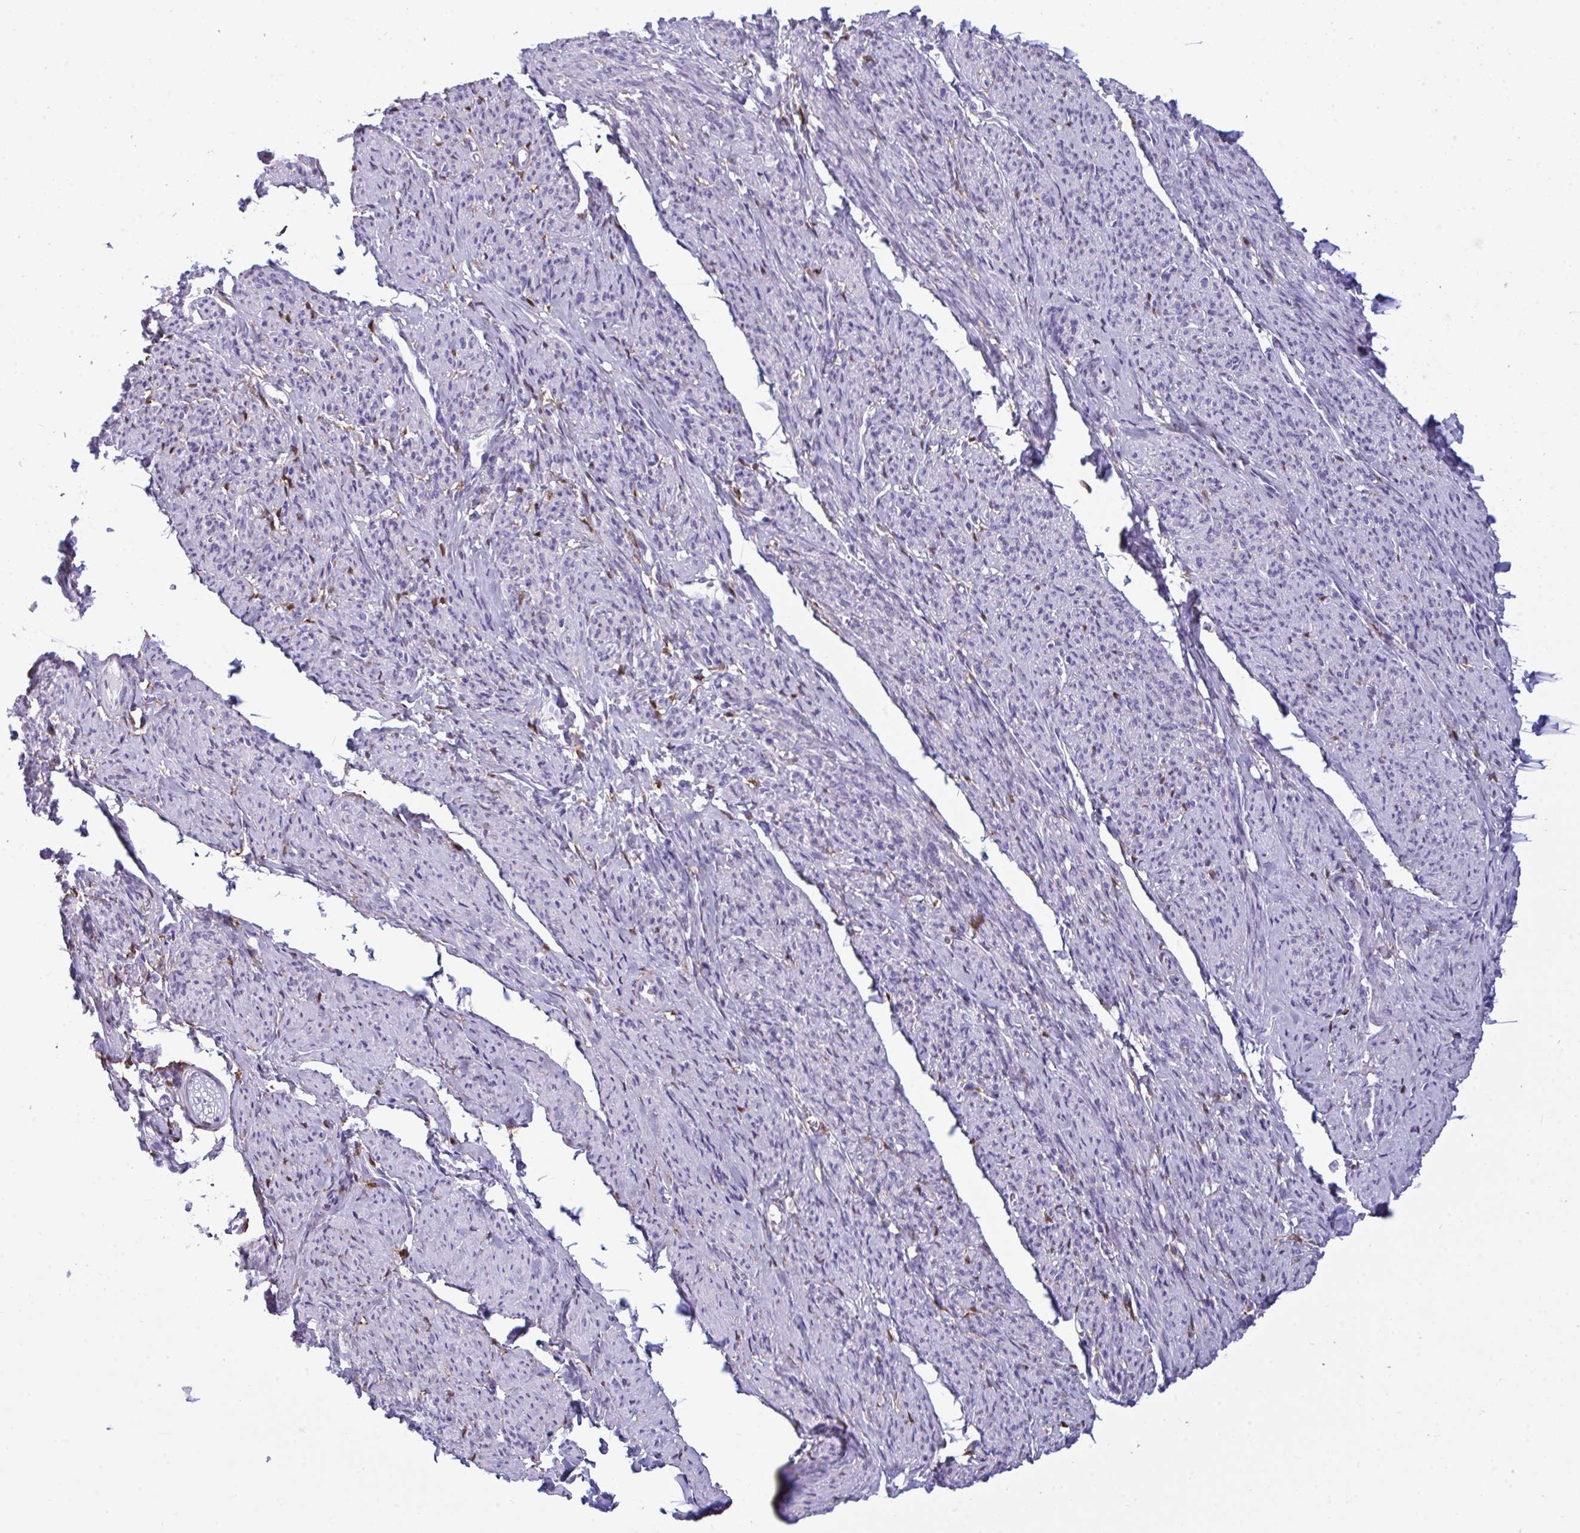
{"staining": {"intensity": "negative", "quantity": "none", "location": "none"}, "tissue": "smooth muscle", "cell_type": "Smooth muscle cells", "image_type": "normal", "snomed": [{"axis": "morphology", "description": "Normal tissue, NOS"}, {"axis": "topography", "description": "Smooth muscle"}], "caption": "IHC photomicrograph of benign smooth muscle: human smooth muscle stained with DAB (3,3'-diaminobenzidine) displays no significant protein positivity in smooth muscle cells.", "gene": "ARHGAP42", "patient": {"sex": "female", "age": 65}}